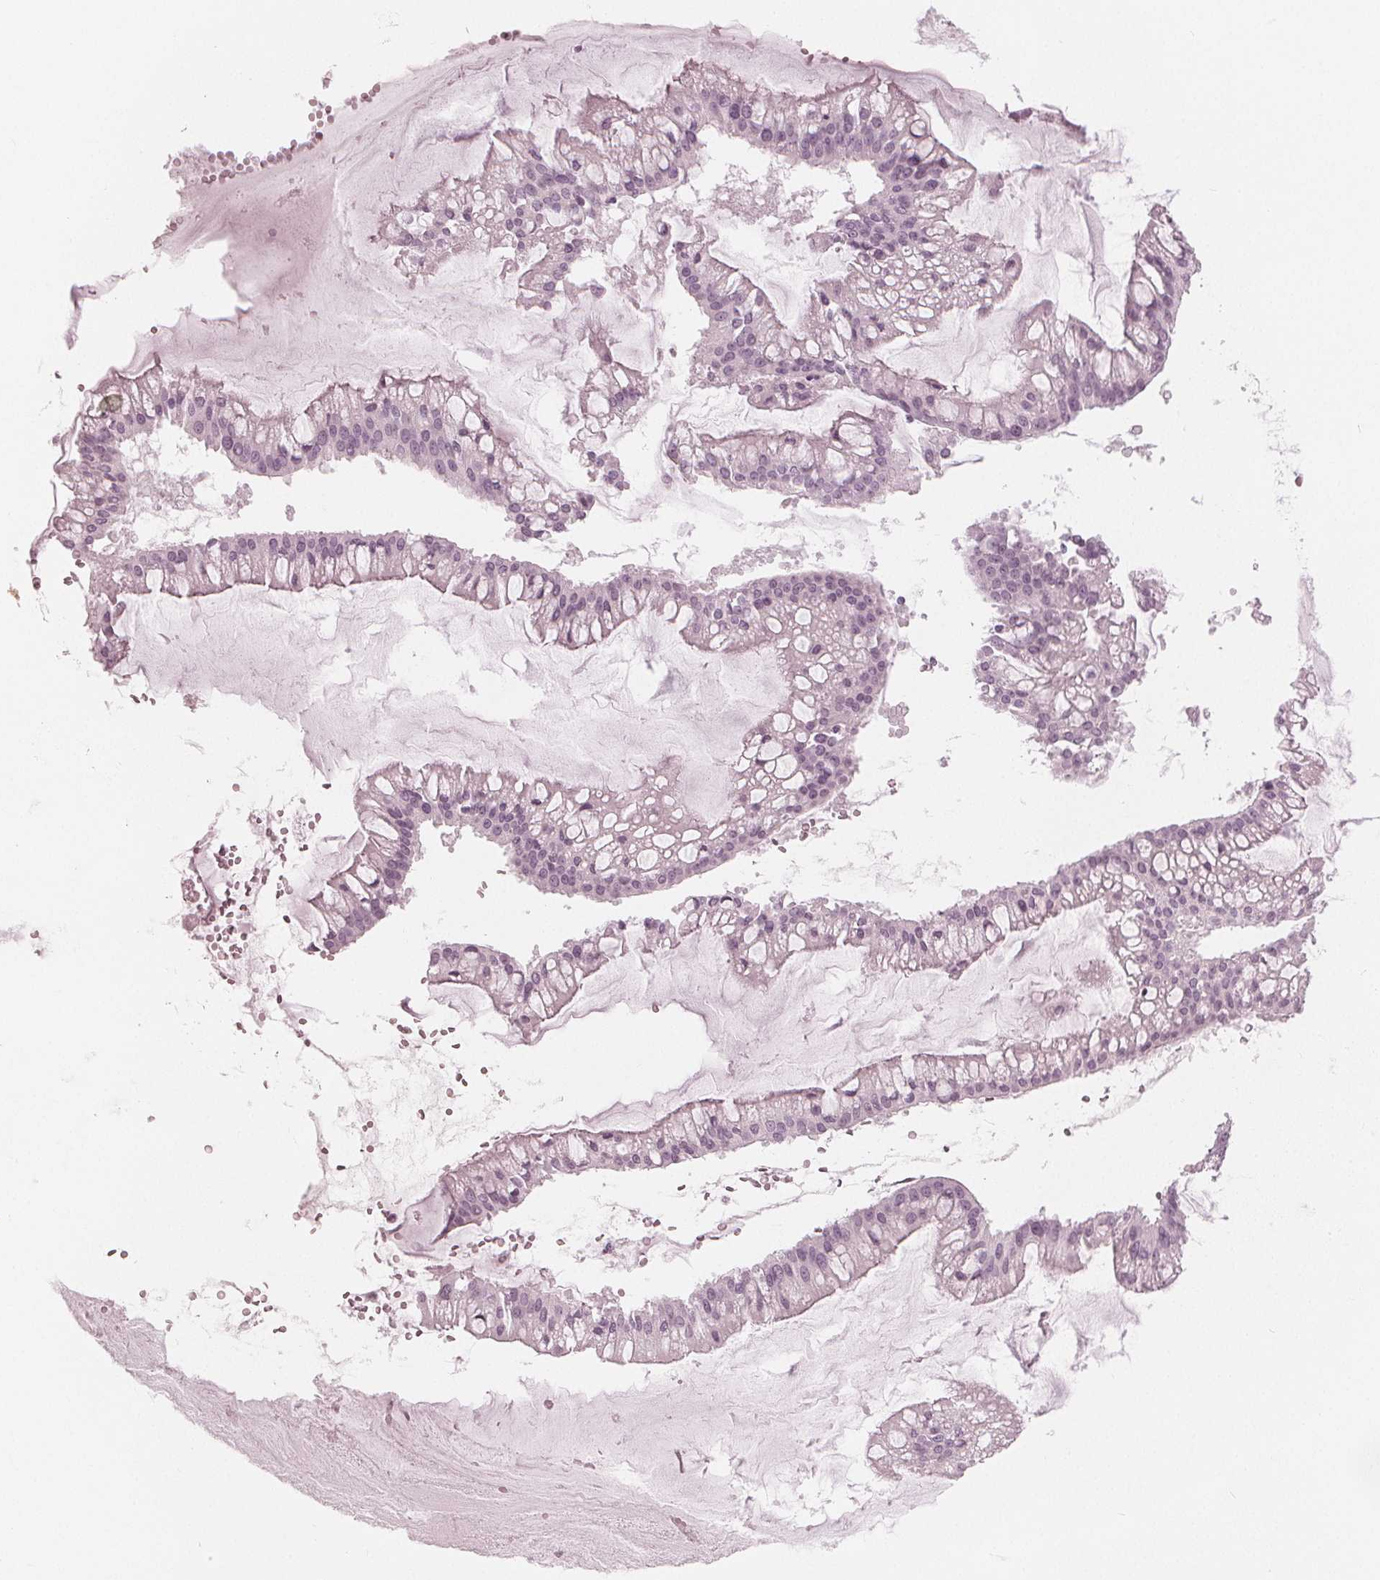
{"staining": {"intensity": "negative", "quantity": "none", "location": "none"}, "tissue": "ovarian cancer", "cell_type": "Tumor cells", "image_type": "cancer", "snomed": [{"axis": "morphology", "description": "Cystadenocarcinoma, mucinous, NOS"}, {"axis": "topography", "description": "Ovary"}], "caption": "Tumor cells show no significant protein staining in ovarian cancer (mucinous cystadenocarcinoma). (DAB (3,3'-diaminobenzidine) immunohistochemistry (IHC) with hematoxylin counter stain).", "gene": "PAEP", "patient": {"sex": "female", "age": 73}}